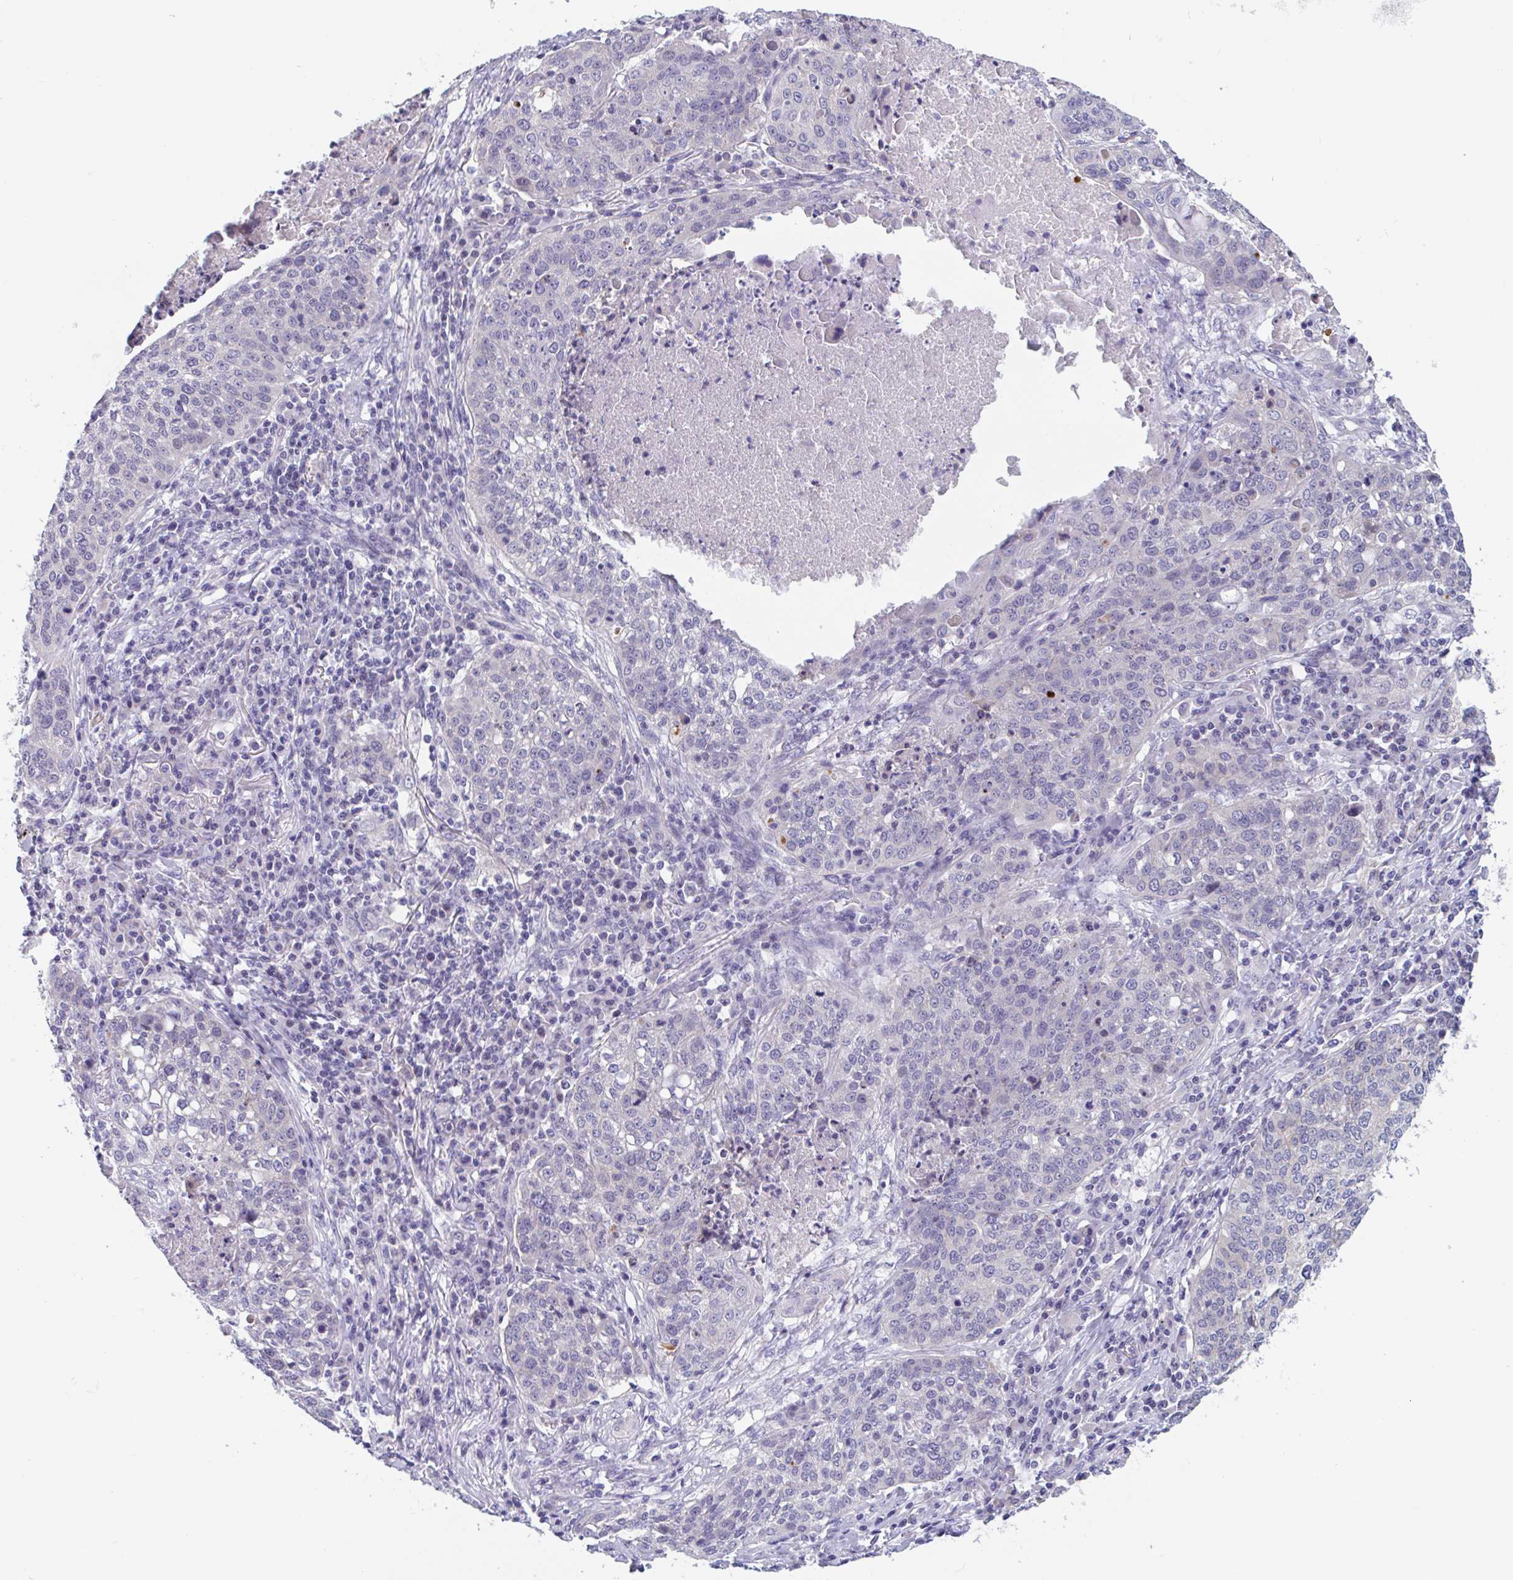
{"staining": {"intensity": "negative", "quantity": "none", "location": "none"}, "tissue": "lung cancer", "cell_type": "Tumor cells", "image_type": "cancer", "snomed": [{"axis": "morphology", "description": "Squamous cell carcinoma, NOS"}, {"axis": "topography", "description": "Lung"}], "caption": "Tumor cells are negative for protein expression in human lung cancer.", "gene": "UNKL", "patient": {"sex": "male", "age": 63}}